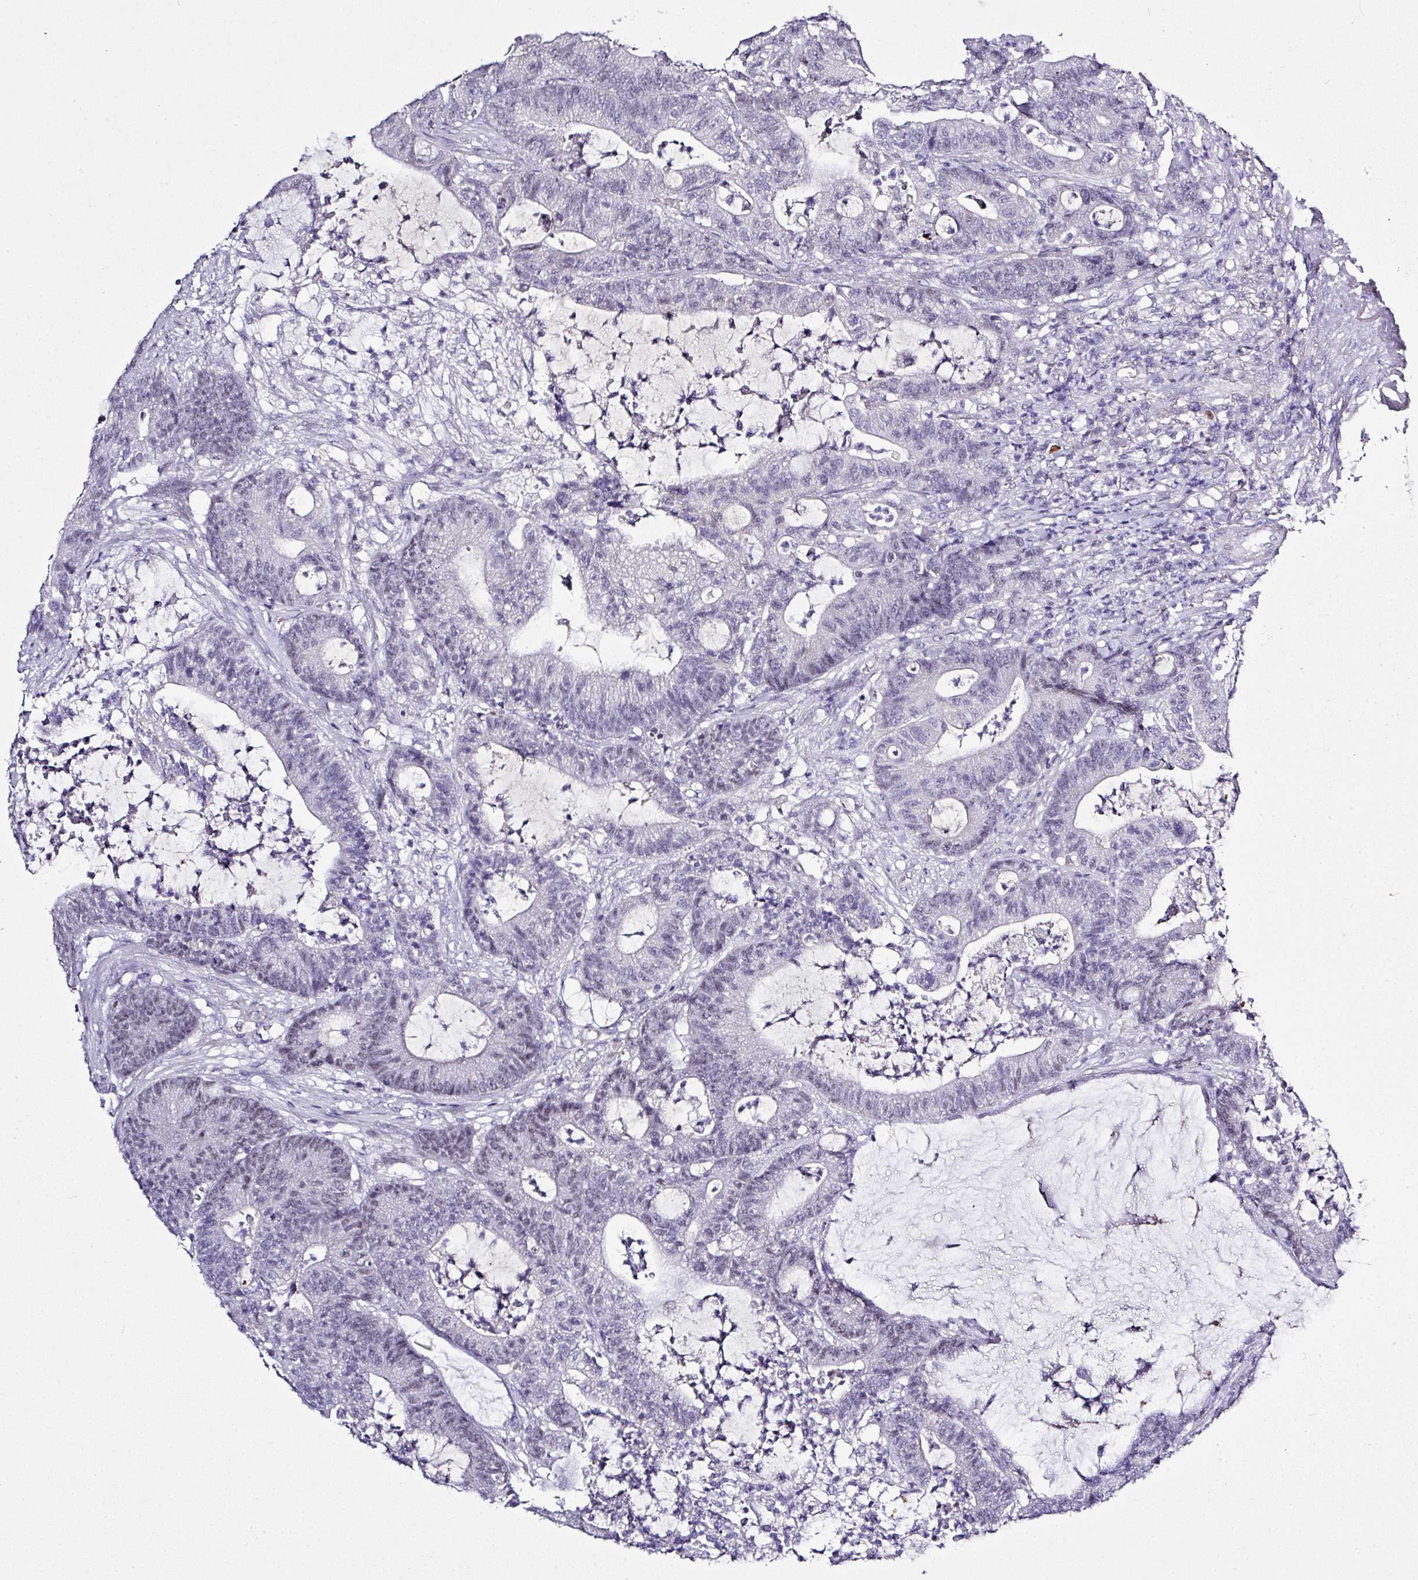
{"staining": {"intensity": "negative", "quantity": "none", "location": "none"}, "tissue": "colorectal cancer", "cell_type": "Tumor cells", "image_type": "cancer", "snomed": [{"axis": "morphology", "description": "Adenocarcinoma, NOS"}, {"axis": "topography", "description": "Colon"}], "caption": "The histopathology image reveals no significant positivity in tumor cells of colorectal cancer (adenocarcinoma).", "gene": "BCL11A", "patient": {"sex": "female", "age": 84}}